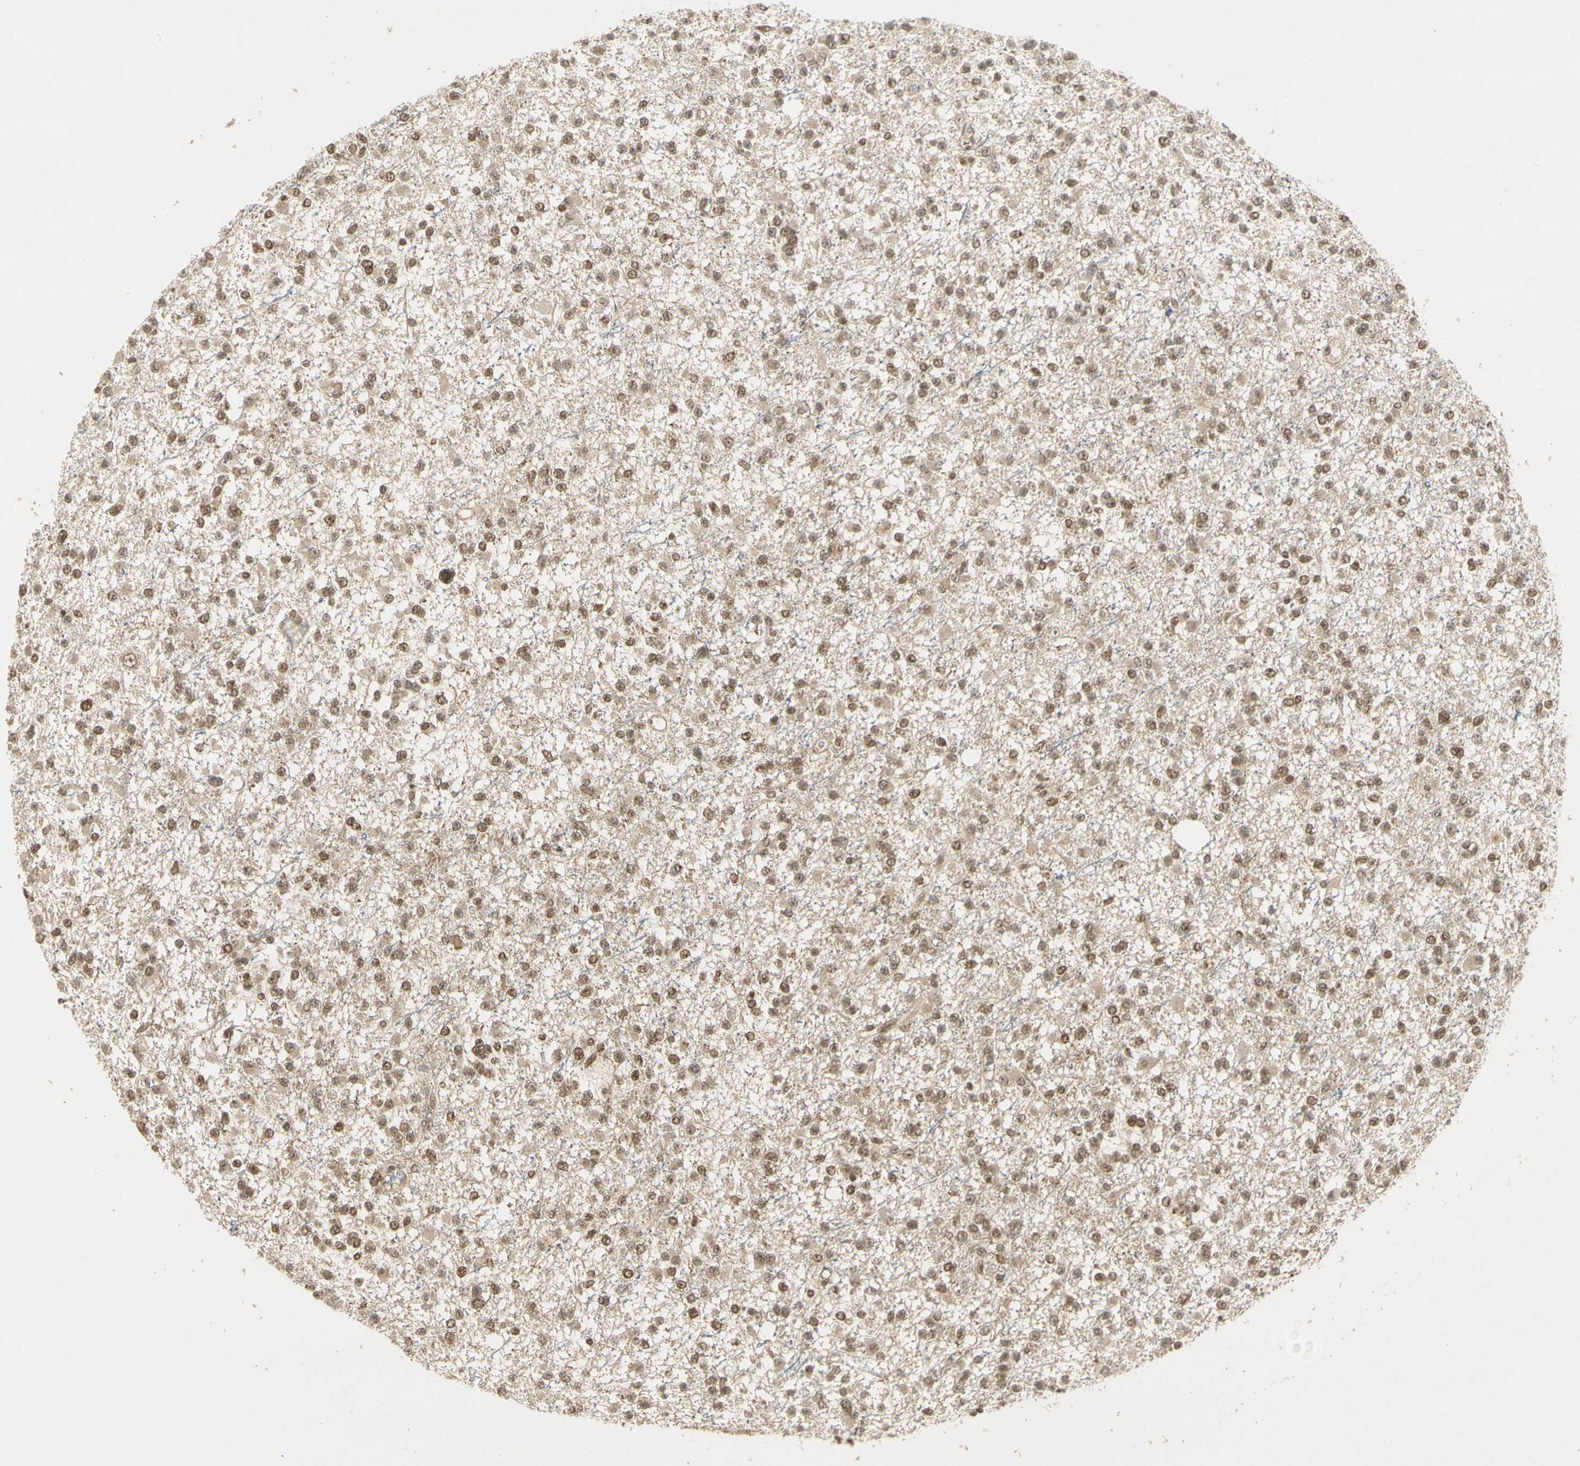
{"staining": {"intensity": "weak", "quantity": ">75%", "location": "cytoplasmic/membranous,nuclear"}, "tissue": "glioma", "cell_type": "Tumor cells", "image_type": "cancer", "snomed": [{"axis": "morphology", "description": "Glioma, malignant, Low grade"}, {"axis": "topography", "description": "Brain"}], "caption": "Immunohistochemistry (IHC) histopathology image of neoplastic tissue: malignant low-grade glioma stained using immunohistochemistry (IHC) exhibits low levels of weak protein expression localized specifically in the cytoplasmic/membranous and nuclear of tumor cells, appearing as a cytoplasmic/membranous and nuclear brown color.", "gene": "ZNF135", "patient": {"sex": "female", "age": 22}}